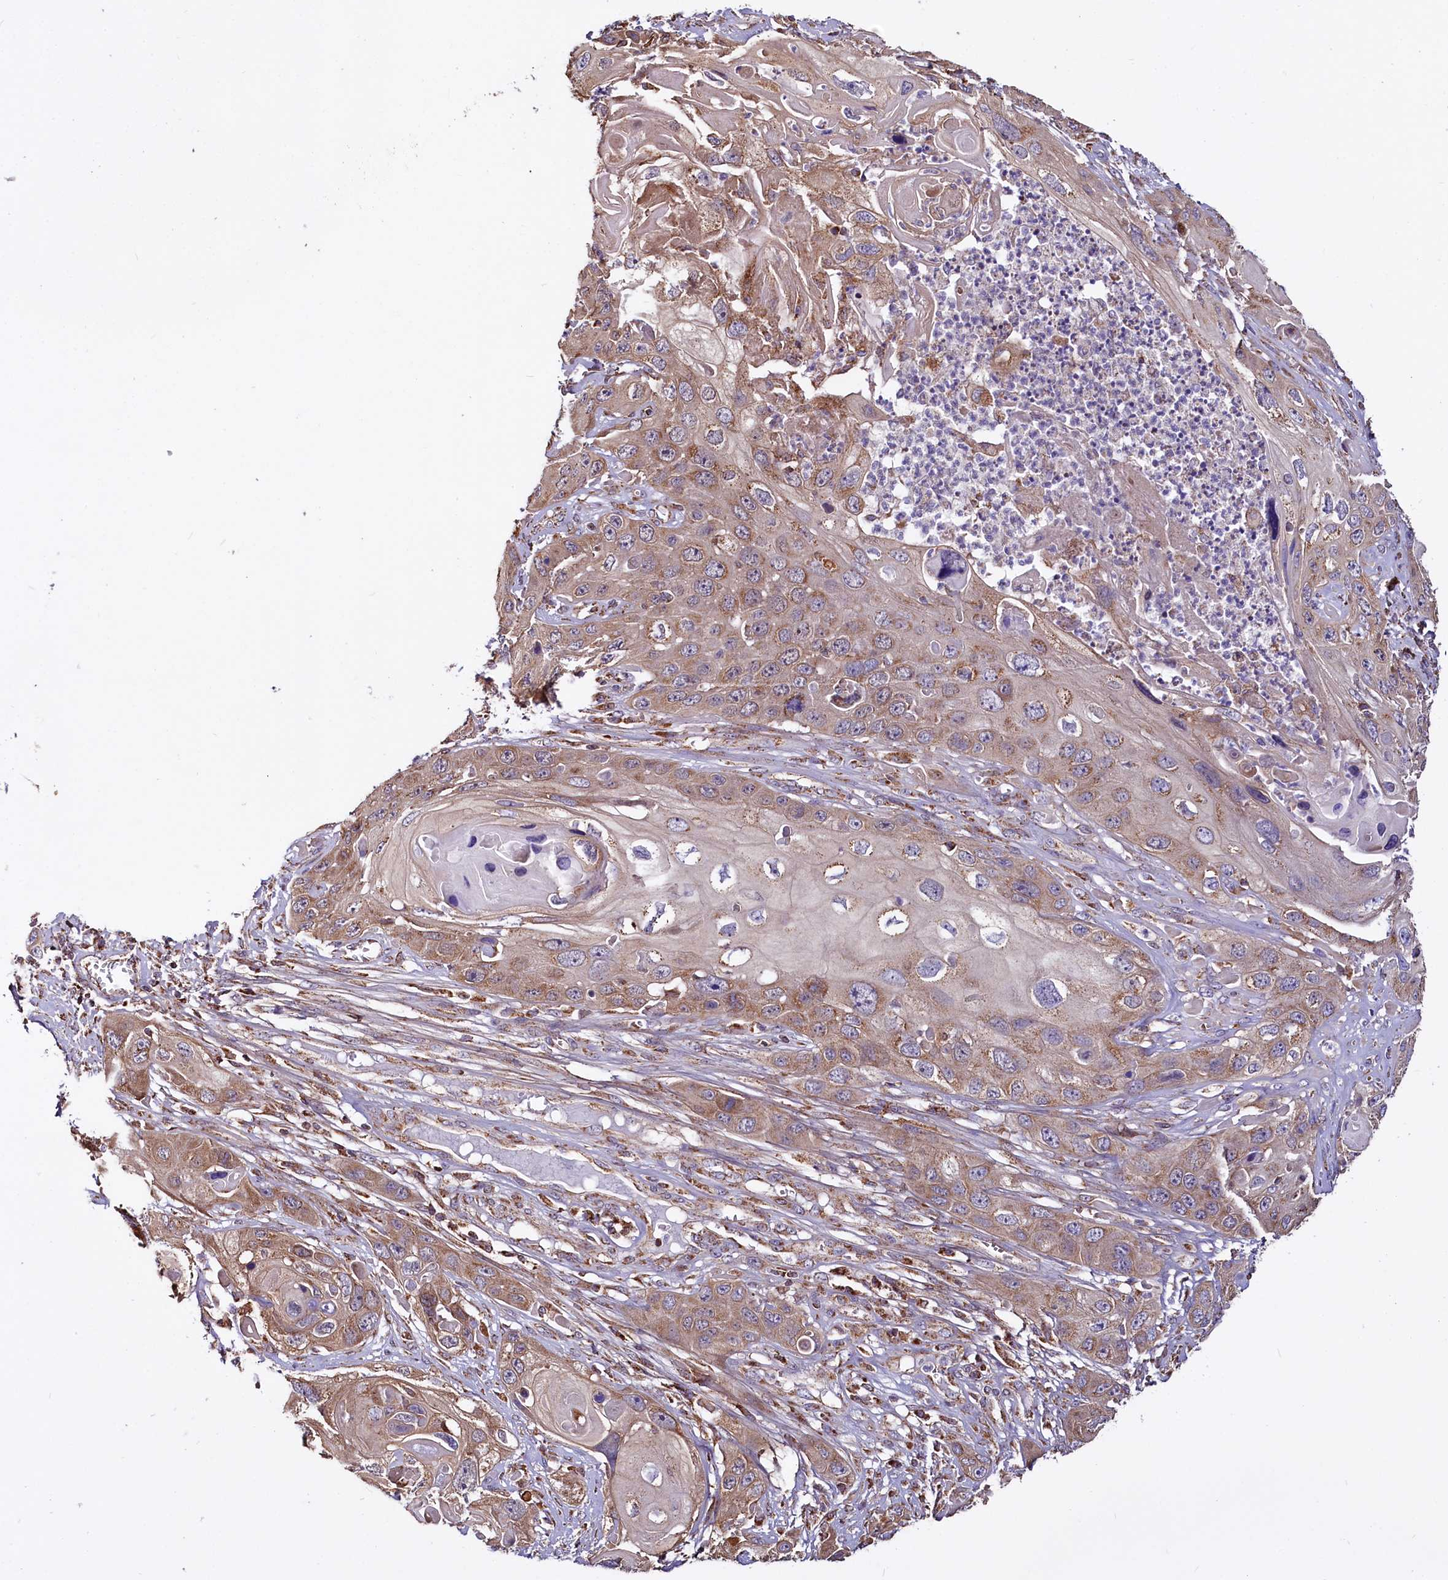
{"staining": {"intensity": "moderate", "quantity": "<25%", "location": "cytoplasmic/membranous"}, "tissue": "skin cancer", "cell_type": "Tumor cells", "image_type": "cancer", "snomed": [{"axis": "morphology", "description": "Squamous cell carcinoma, NOS"}, {"axis": "topography", "description": "Skin"}], "caption": "The image reveals immunohistochemical staining of skin cancer (squamous cell carcinoma). There is moderate cytoplasmic/membranous expression is appreciated in about <25% of tumor cells.", "gene": "NUDT15", "patient": {"sex": "male", "age": 55}}